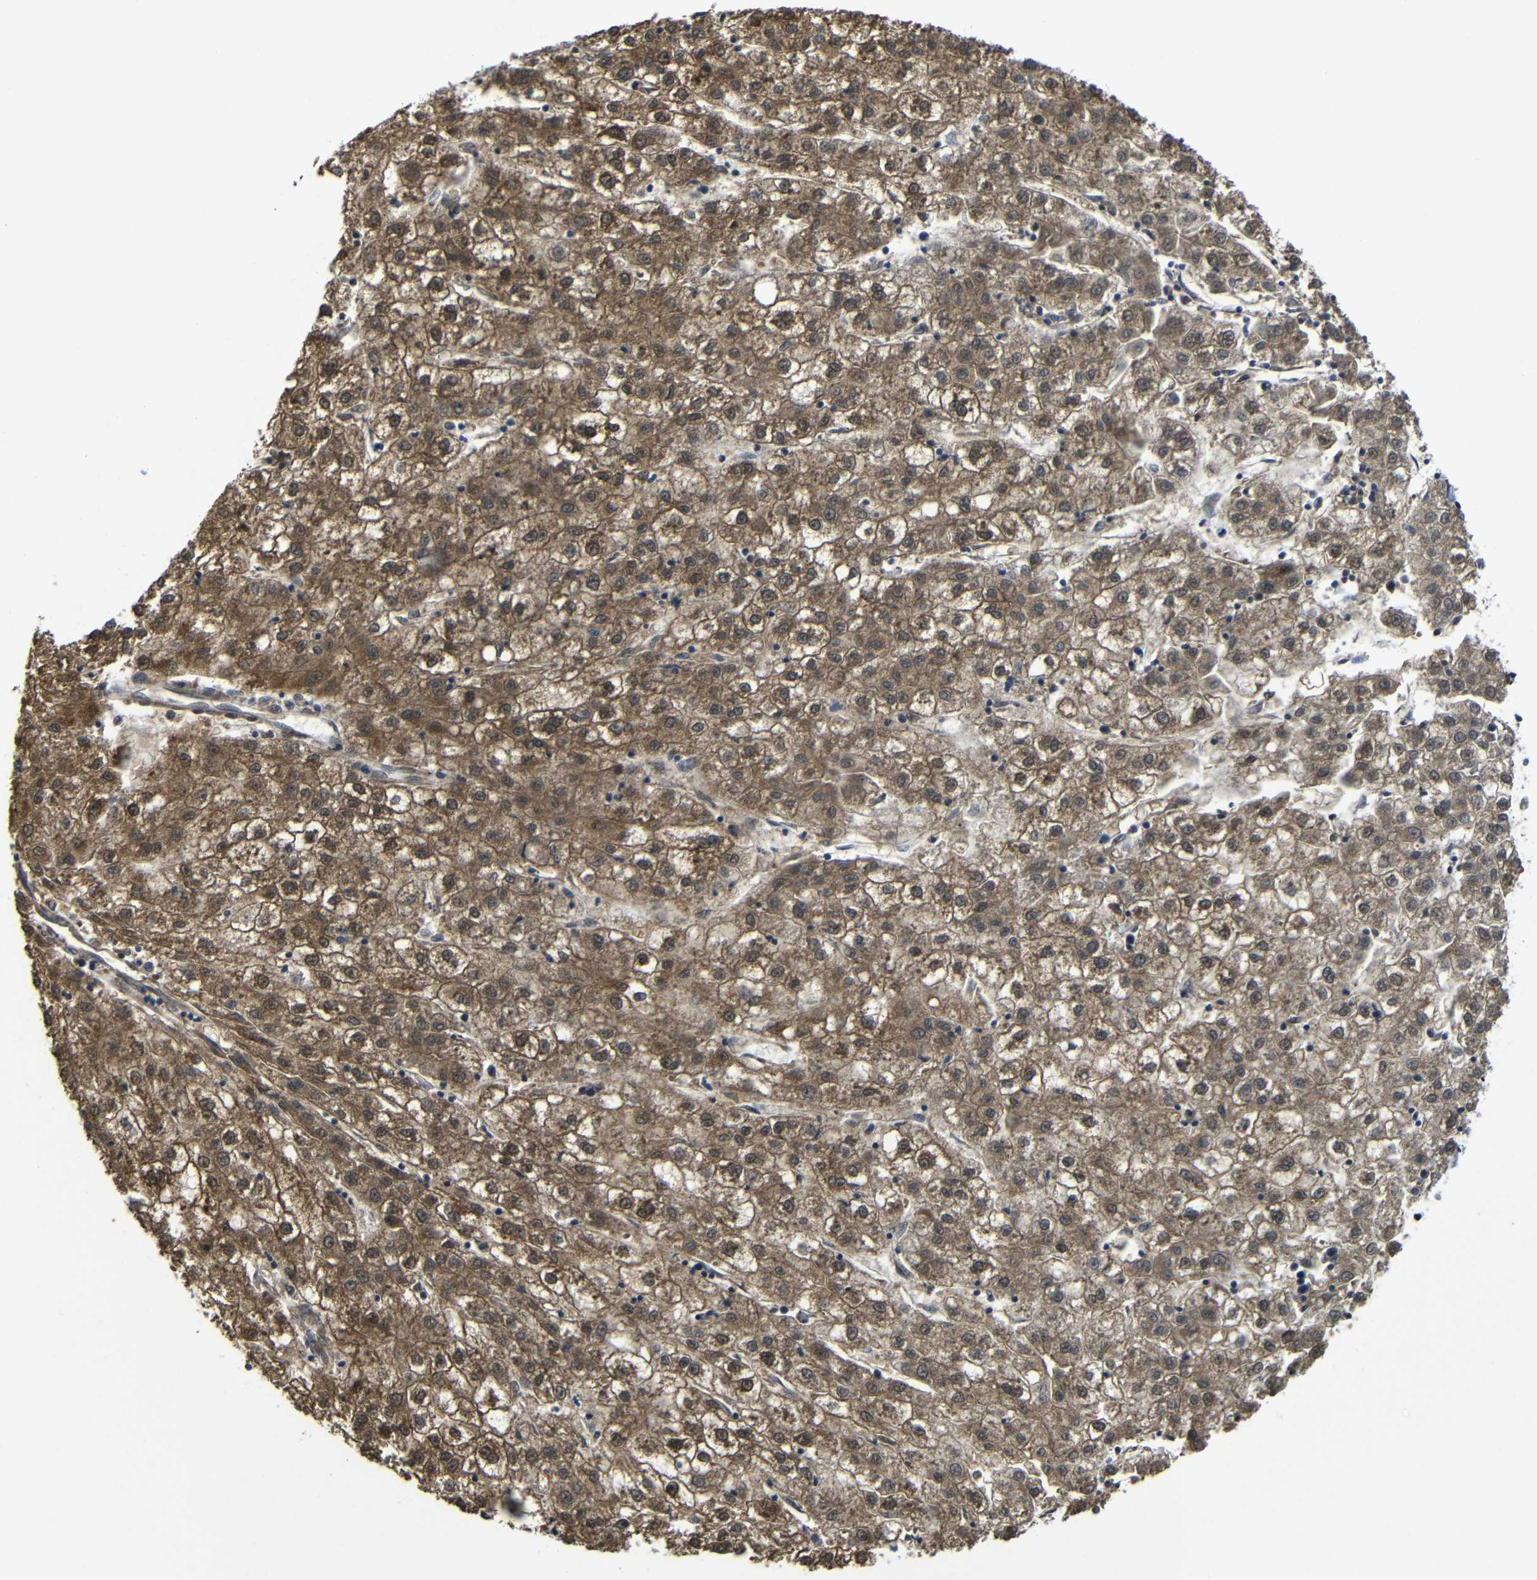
{"staining": {"intensity": "moderate", "quantity": "25%-75%", "location": "cytoplasmic/membranous,nuclear"}, "tissue": "liver cancer", "cell_type": "Tumor cells", "image_type": "cancer", "snomed": [{"axis": "morphology", "description": "Carcinoma, Hepatocellular, NOS"}, {"axis": "topography", "description": "Liver"}], "caption": "A histopathology image showing moderate cytoplasmic/membranous and nuclear positivity in approximately 25%-75% of tumor cells in liver cancer (hepatocellular carcinoma), as visualized by brown immunohistochemical staining.", "gene": "FAM172A", "patient": {"sex": "male", "age": 72}}